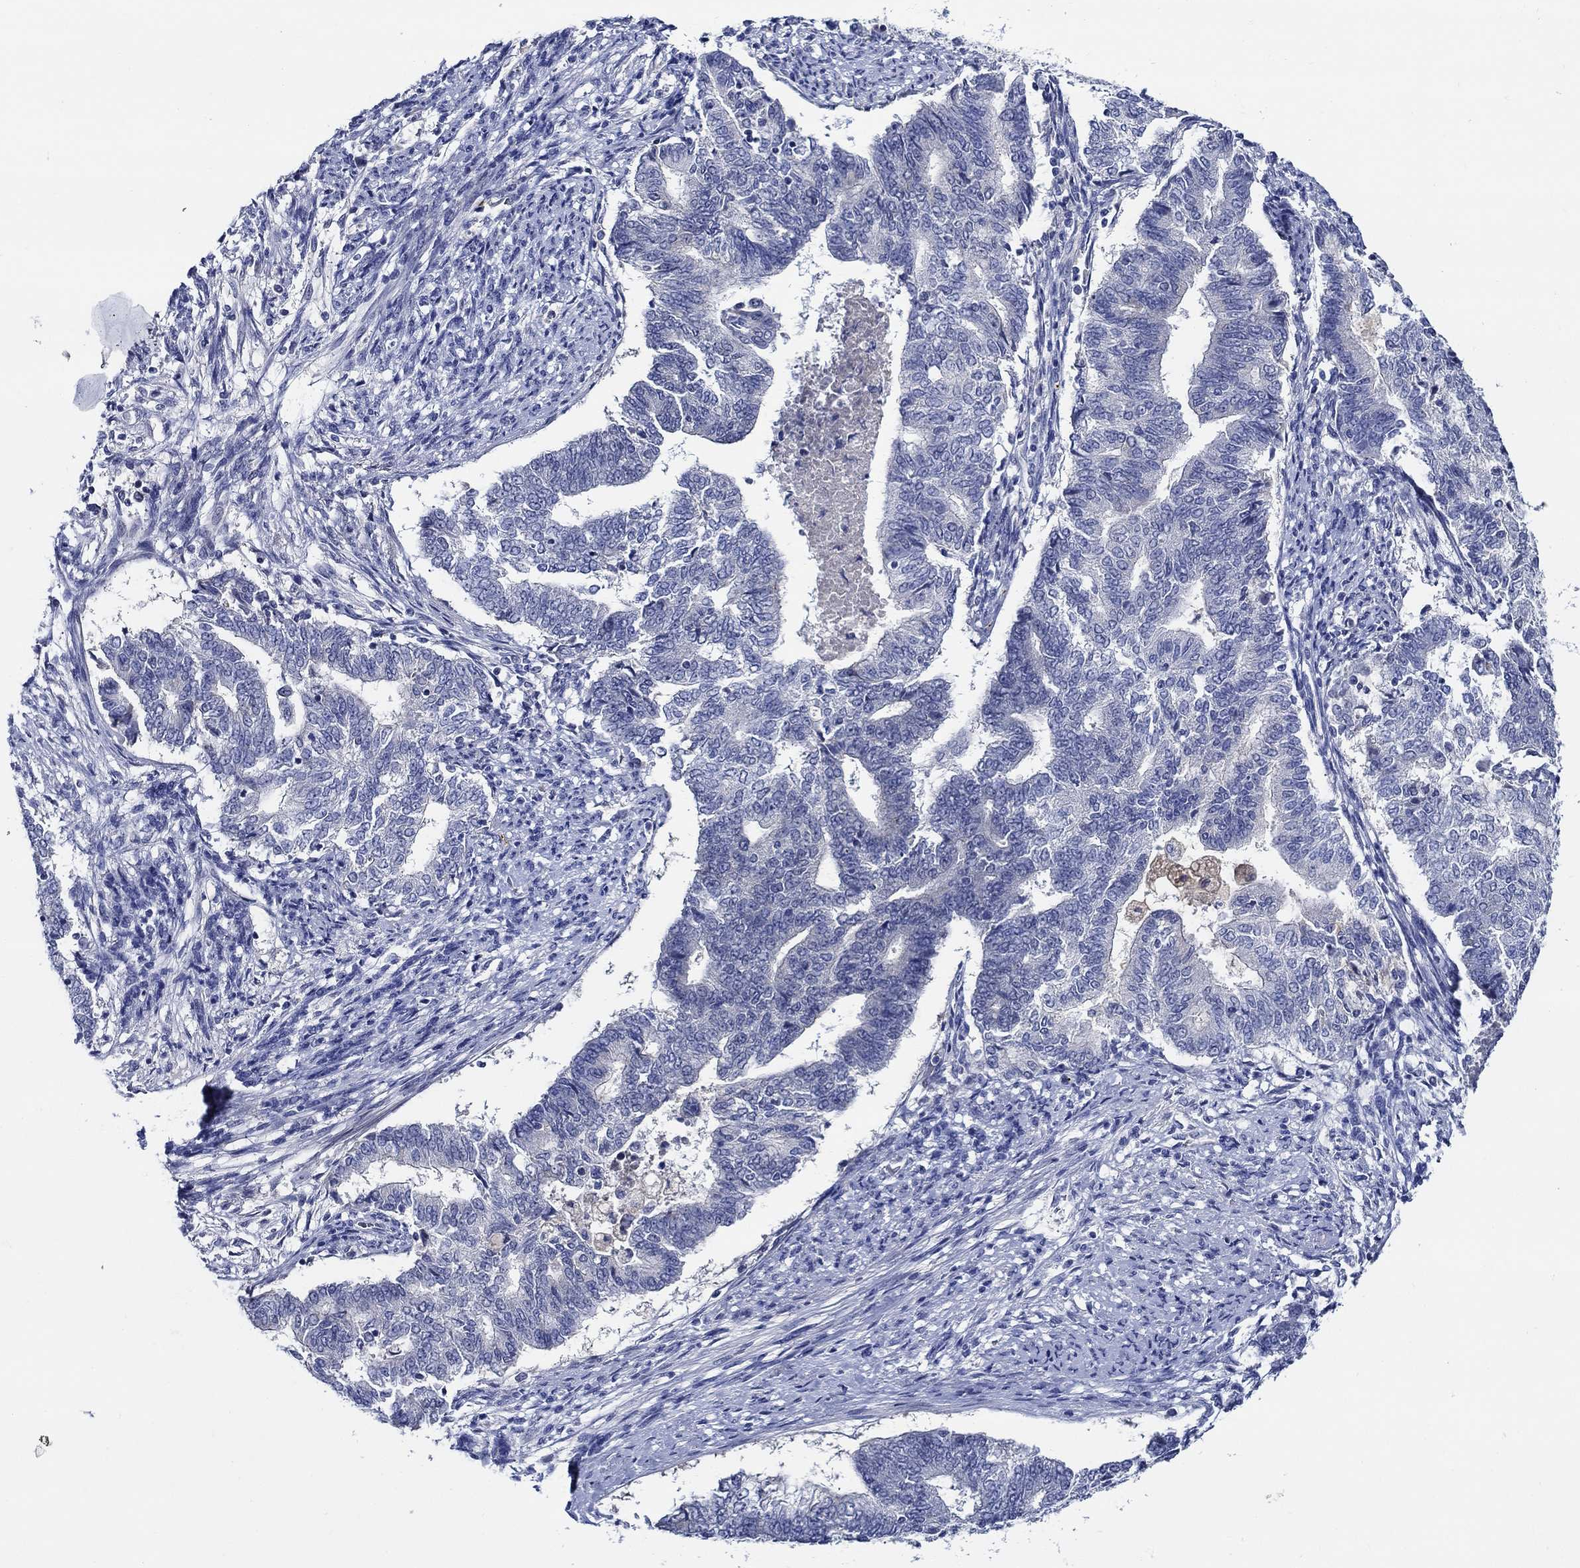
{"staining": {"intensity": "negative", "quantity": "none", "location": "none"}, "tissue": "endometrial cancer", "cell_type": "Tumor cells", "image_type": "cancer", "snomed": [{"axis": "morphology", "description": "Adenocarcinoma, NOS"}, {"axis": "topography", "description": "Endometrium"}], "caption": "Immunohistochemical staining of endometrial cancer (adenocarcinoma) shows no significant expression in tumor cells.", "gene": "ALOX12", "patient": {"sex": "female", "age": 65}}